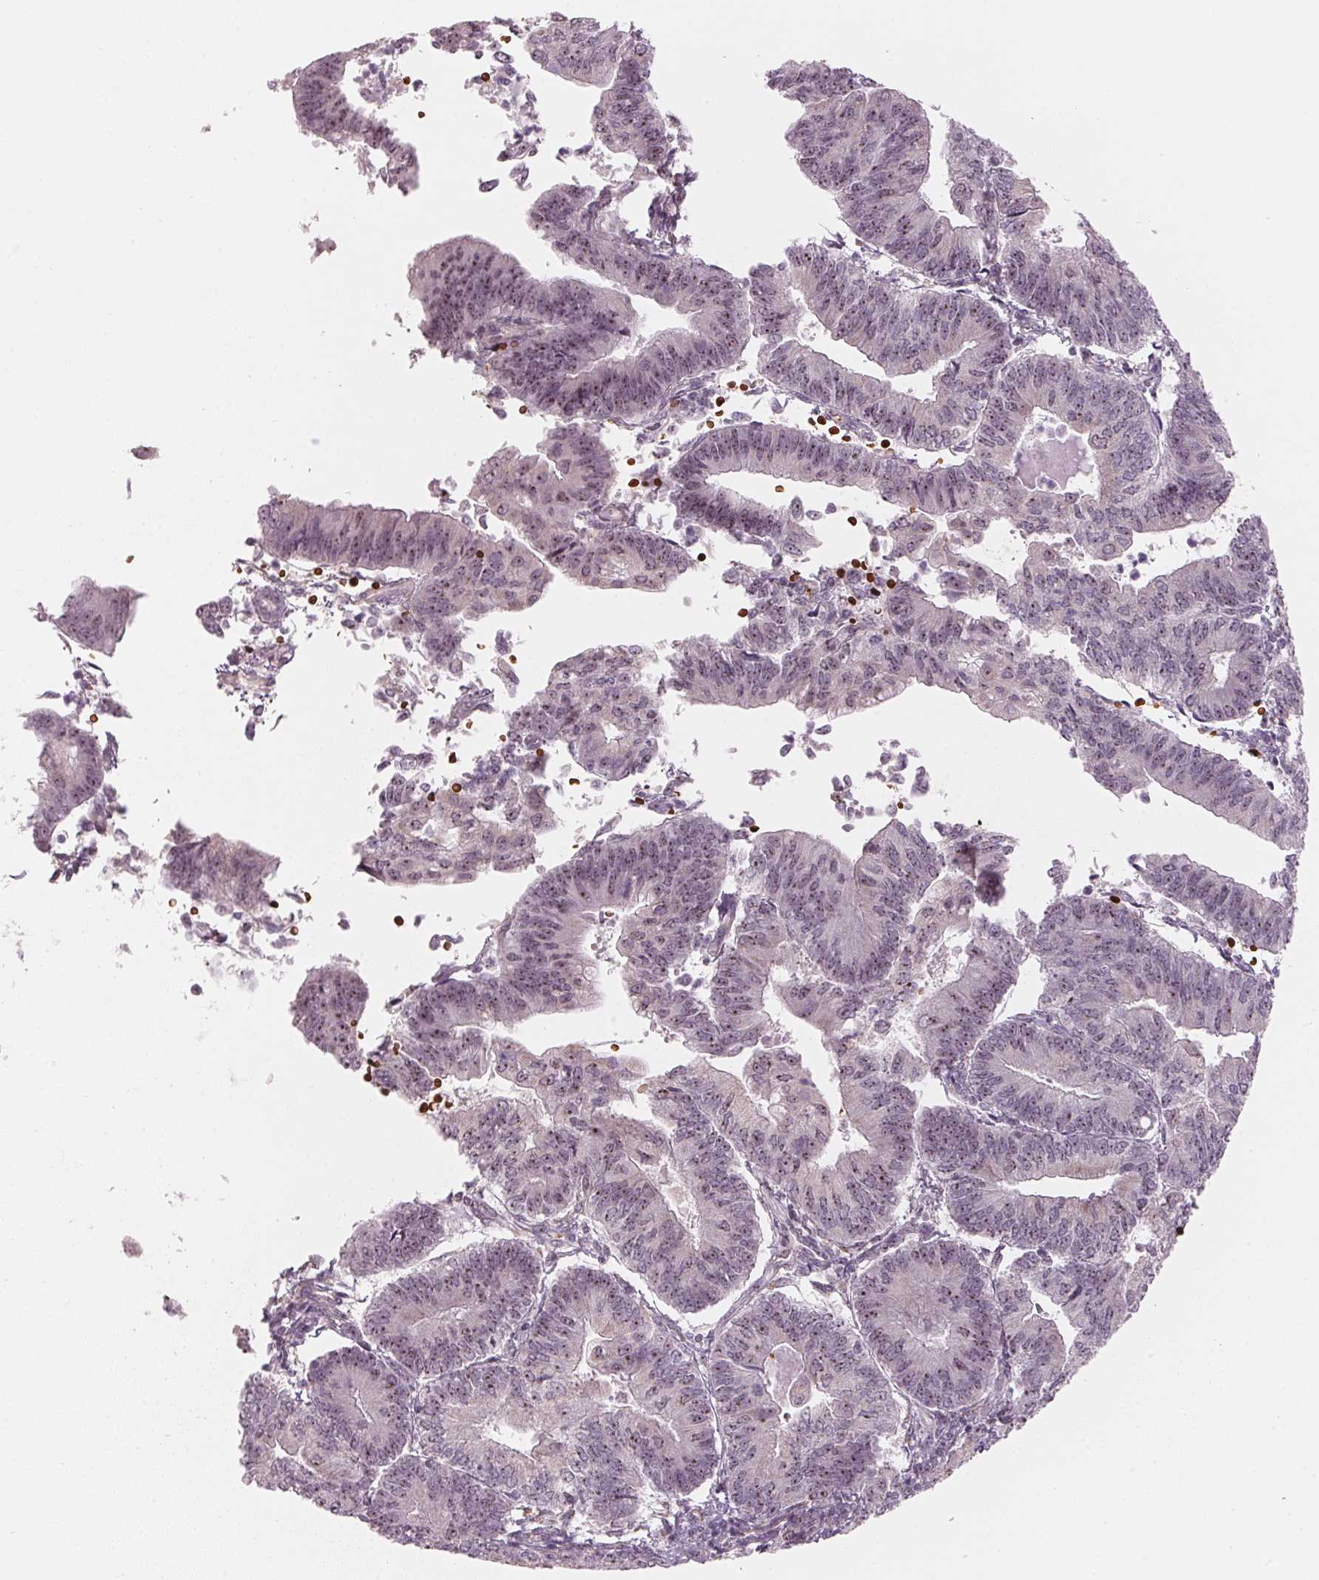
{"staining": {"intensity": "weak", "quantity": ">75%", "location": "nuclear"}, "tissue": "endometrial cancer", "cell_type": "Tumor cells", "image_type": "cancer", "snomed": [{"axis": "morphology", "description": "Adenocarcinoma, NOS"}, {"axis": "topography", "description": "Endometrium"}], "caption": "Endometrial cancer (adenocarcinoma) was stained to show a protein in brown. There is low levels of weak nuclear positivity in approximately >75% of tumor cells.", "gene": "DNTTIP2", "patient": {"sex": "female", "age": 65}}